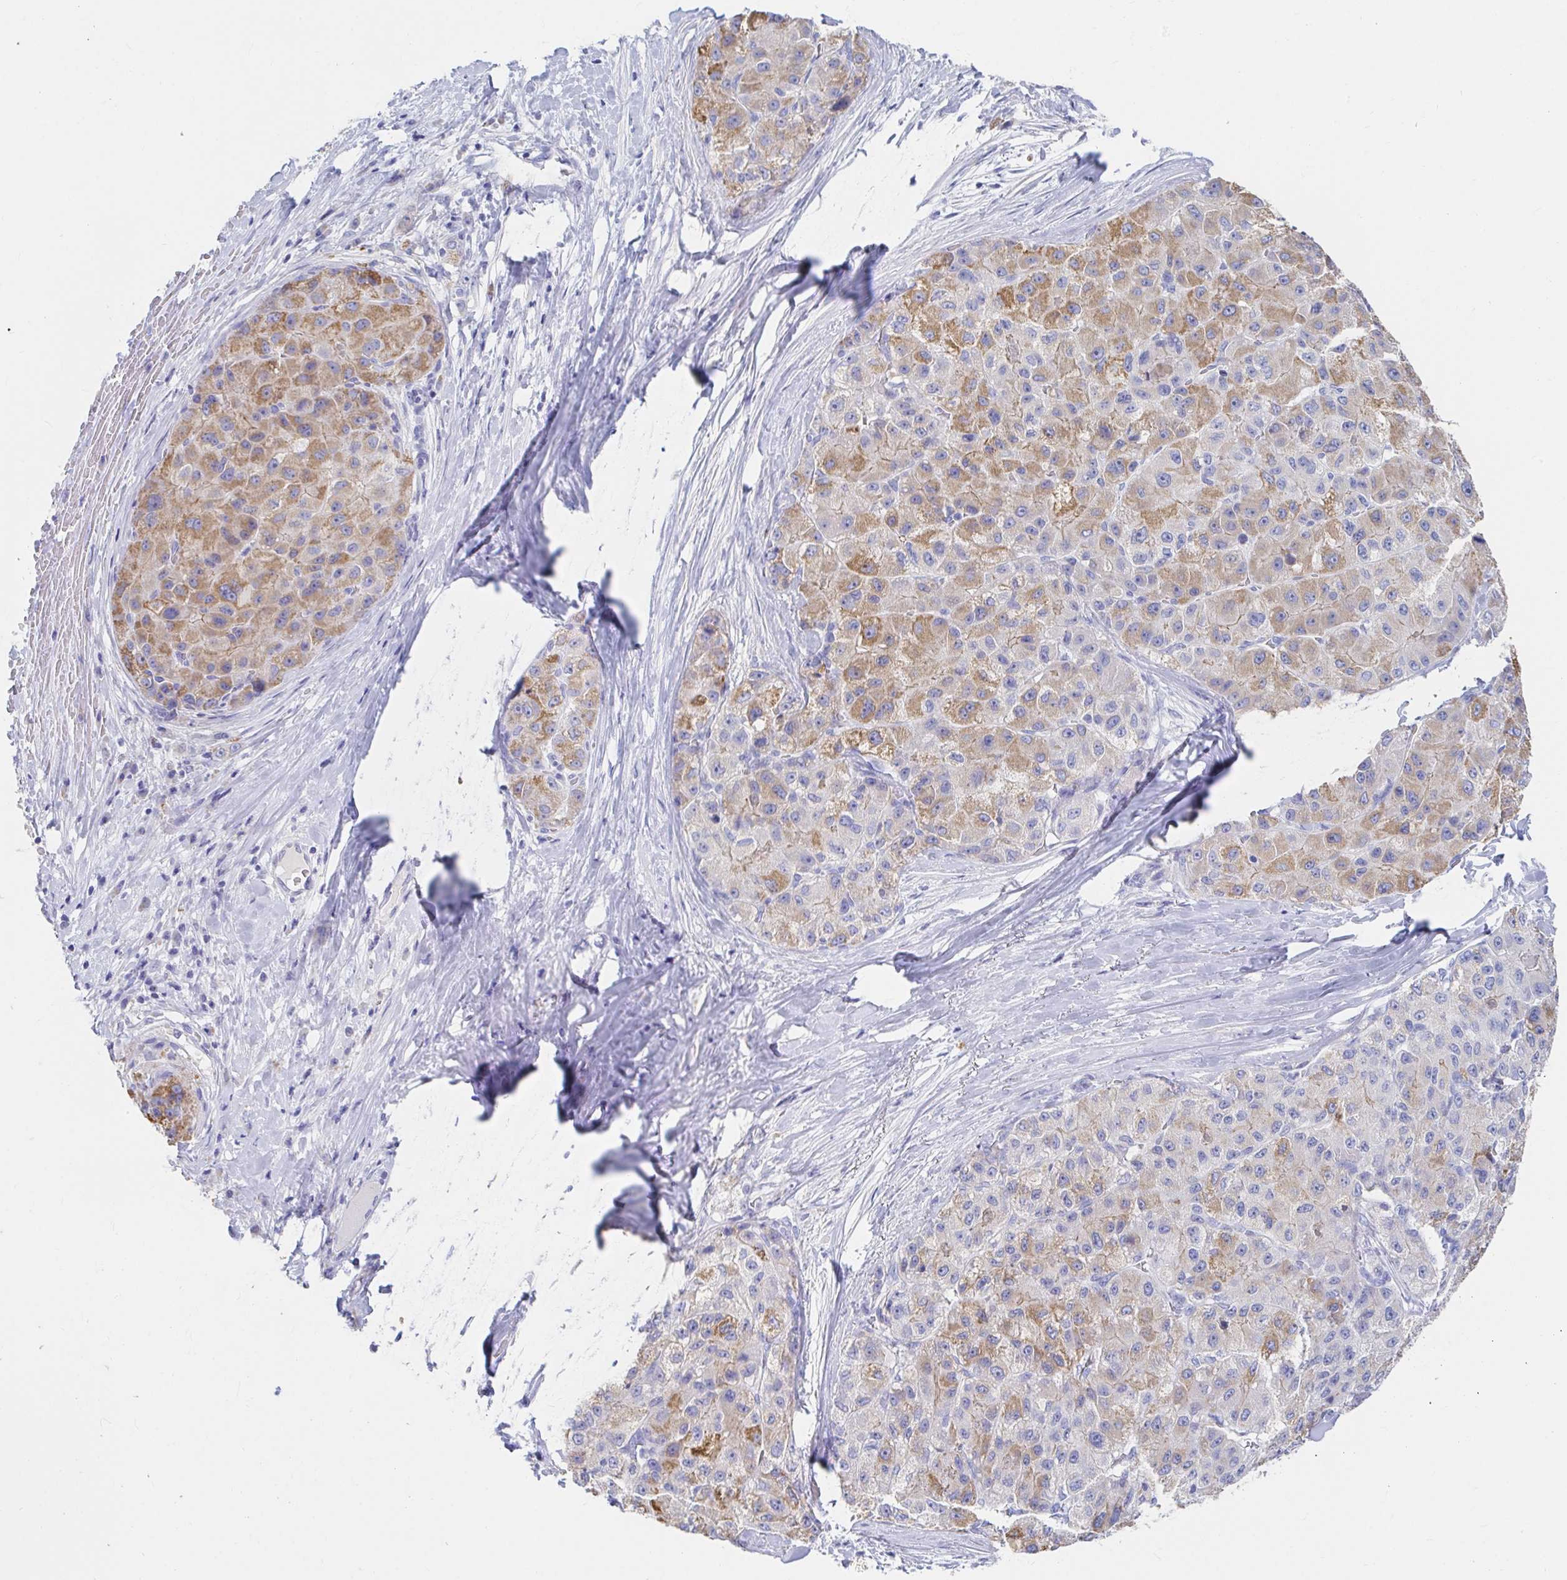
{"staining": {"intensity": "moderate", "quantity": "25%-75%", "location": "cytoplasmic/membranous"}, "tissue": "liver cancer", "cell_type": "Tumor cells", "image_type": "cancer", "snomed": [{"axis": "morphology", "description": "Carcinoma, Hepatocellular, NOS"}, {"axis": "topography", "description": "Liver"}], "caption": "Moderate cytoplasmic/membranous expression is identified in about 25%-75% of tumor cells in liver cancer.", "gene": "LAMC3", "patient": {"sex": "male", "age": 80}}